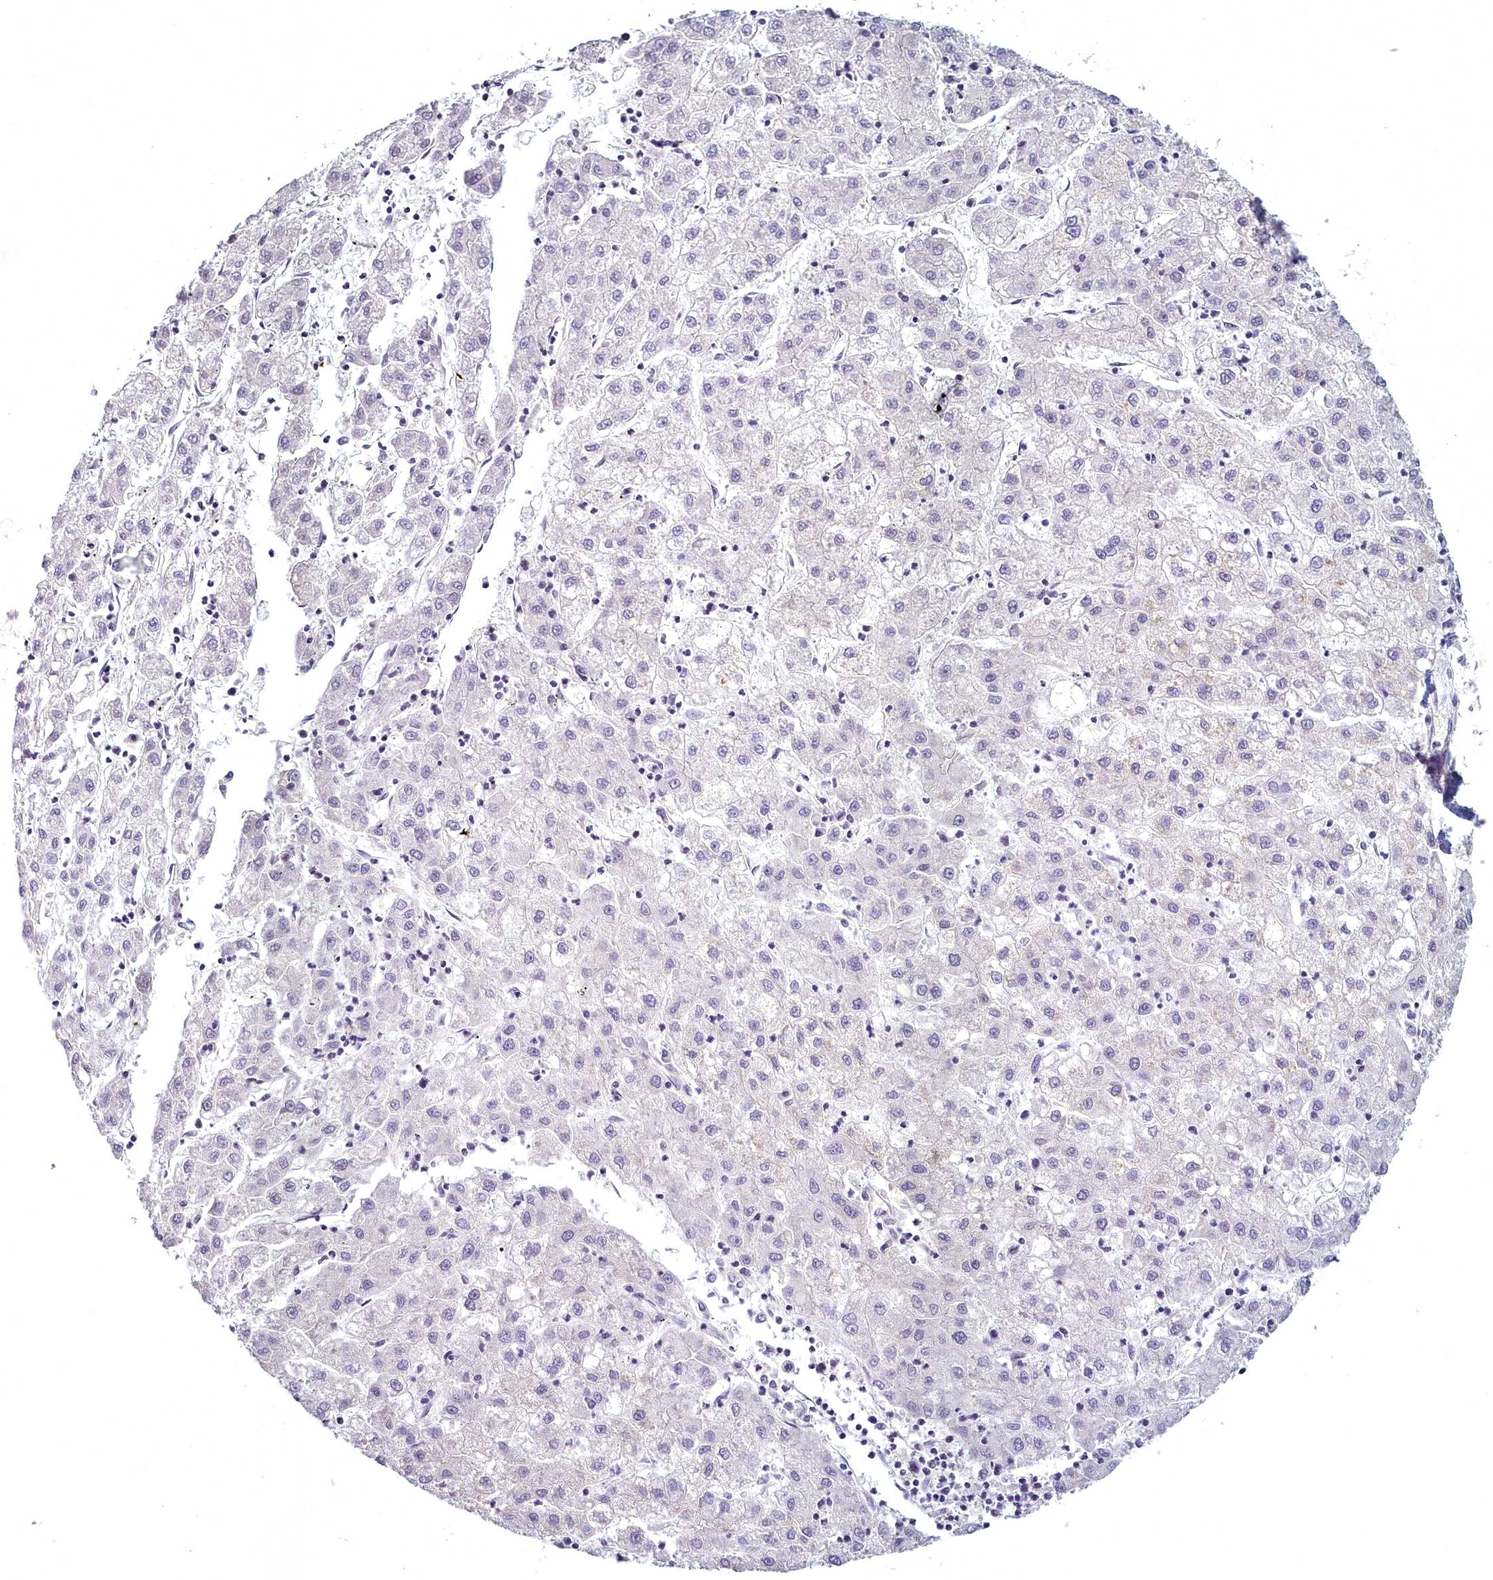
{"staining": {"intensity": "negative", "quantity": "none", "location": "none"}, "tissue": "liver cancer", "cell_type": "Tumor cells", "image_type": "cancer", "snomed": [{"axis": "morphology", "description": "Carcinoma, Hepatocellular, NOS"}, {"axis": "topography", "description": "Liver"}], "caption": "Immunohistochemical staining of liver cancer displays no significant expression in tumor cells.", "gene": "ARL15", "patient": {"sex": "male", "age": 72}}